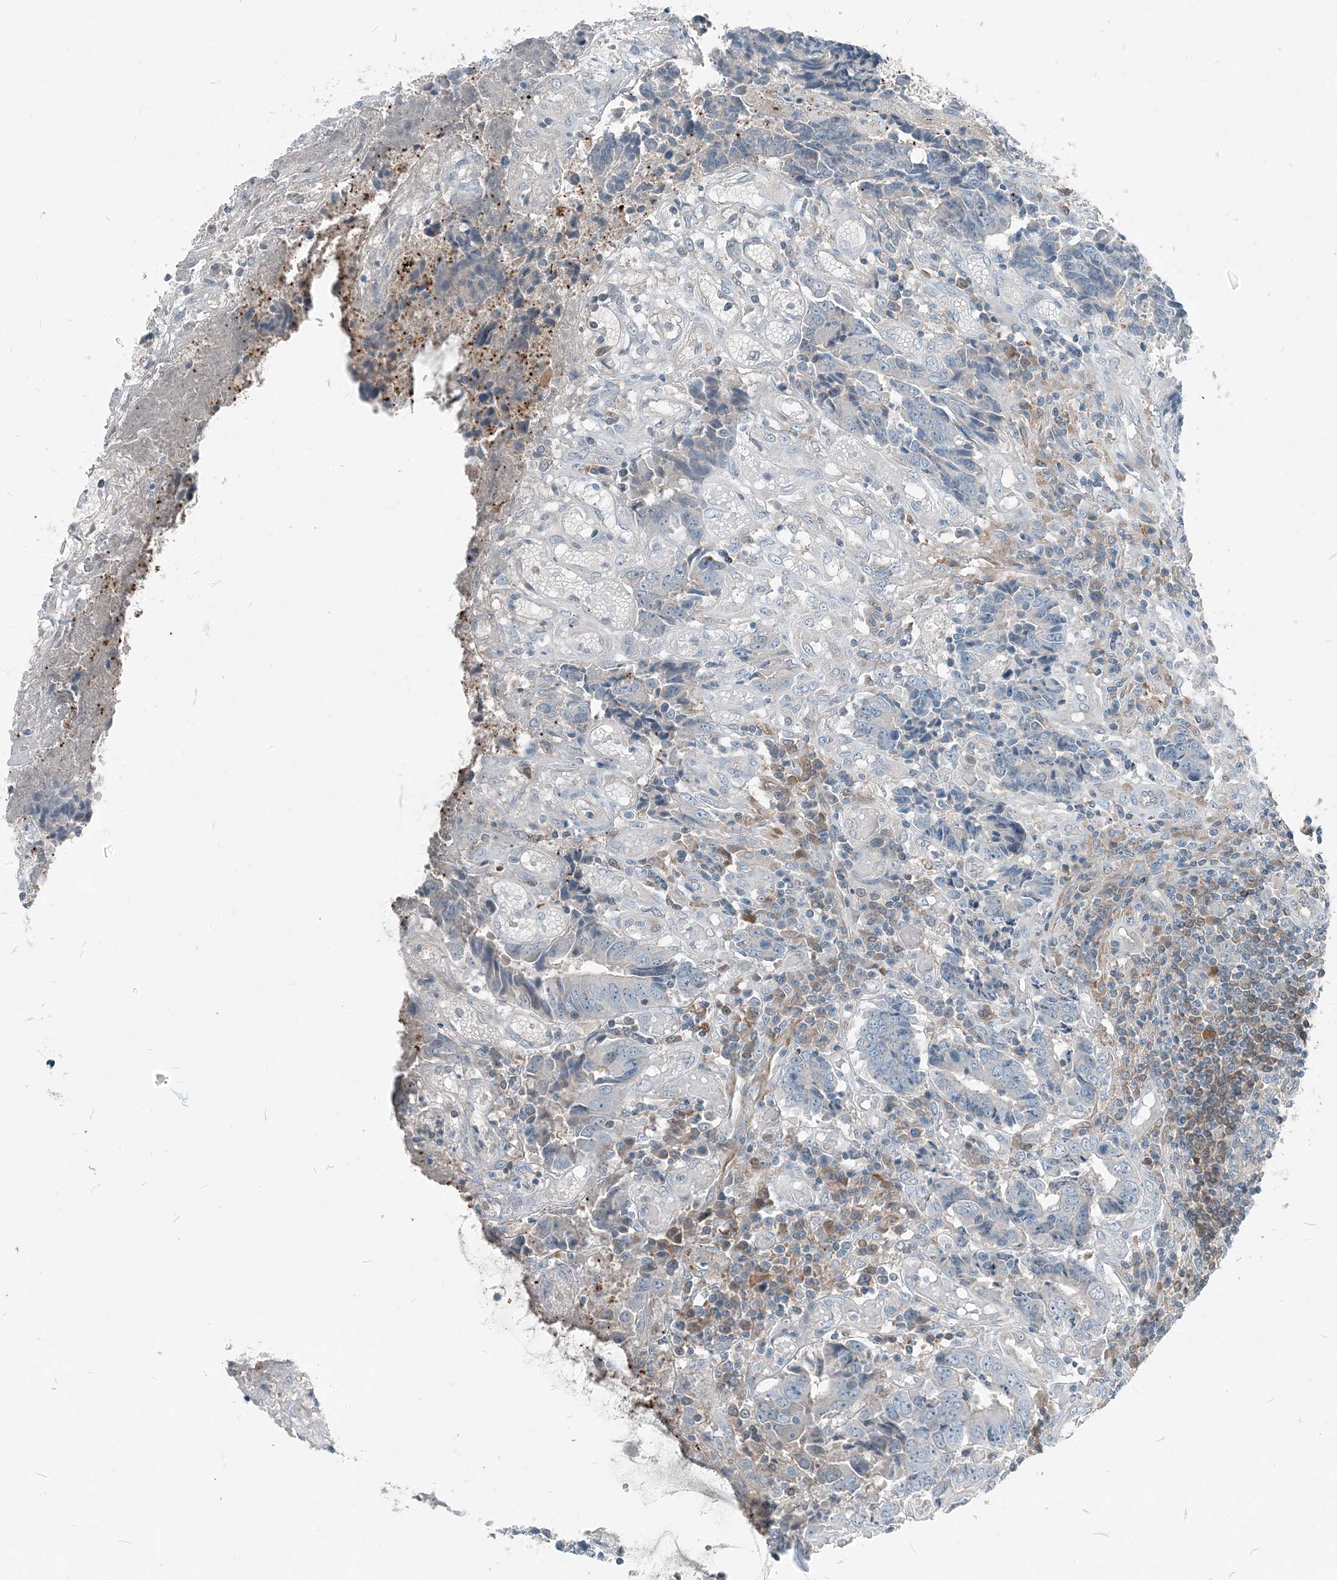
{"staining": {"intensity": "negative", "quantity": "none", "location": "none"}, "tissue": "colorectal cancer", "cell_type": "Tumor cells", "image_type": "cancer", "snomed": [{"axis": "morphology", "description": "Adenocarcinoma, NOS"}, {"axis": "topography", "description": "Rectum"}], "caption": "Tumor cells are negative for brown protein staining in adenocarcinoma (colorectal).", "gene": "ARMH1", "patient": {"sex": "male", "age": 84}}